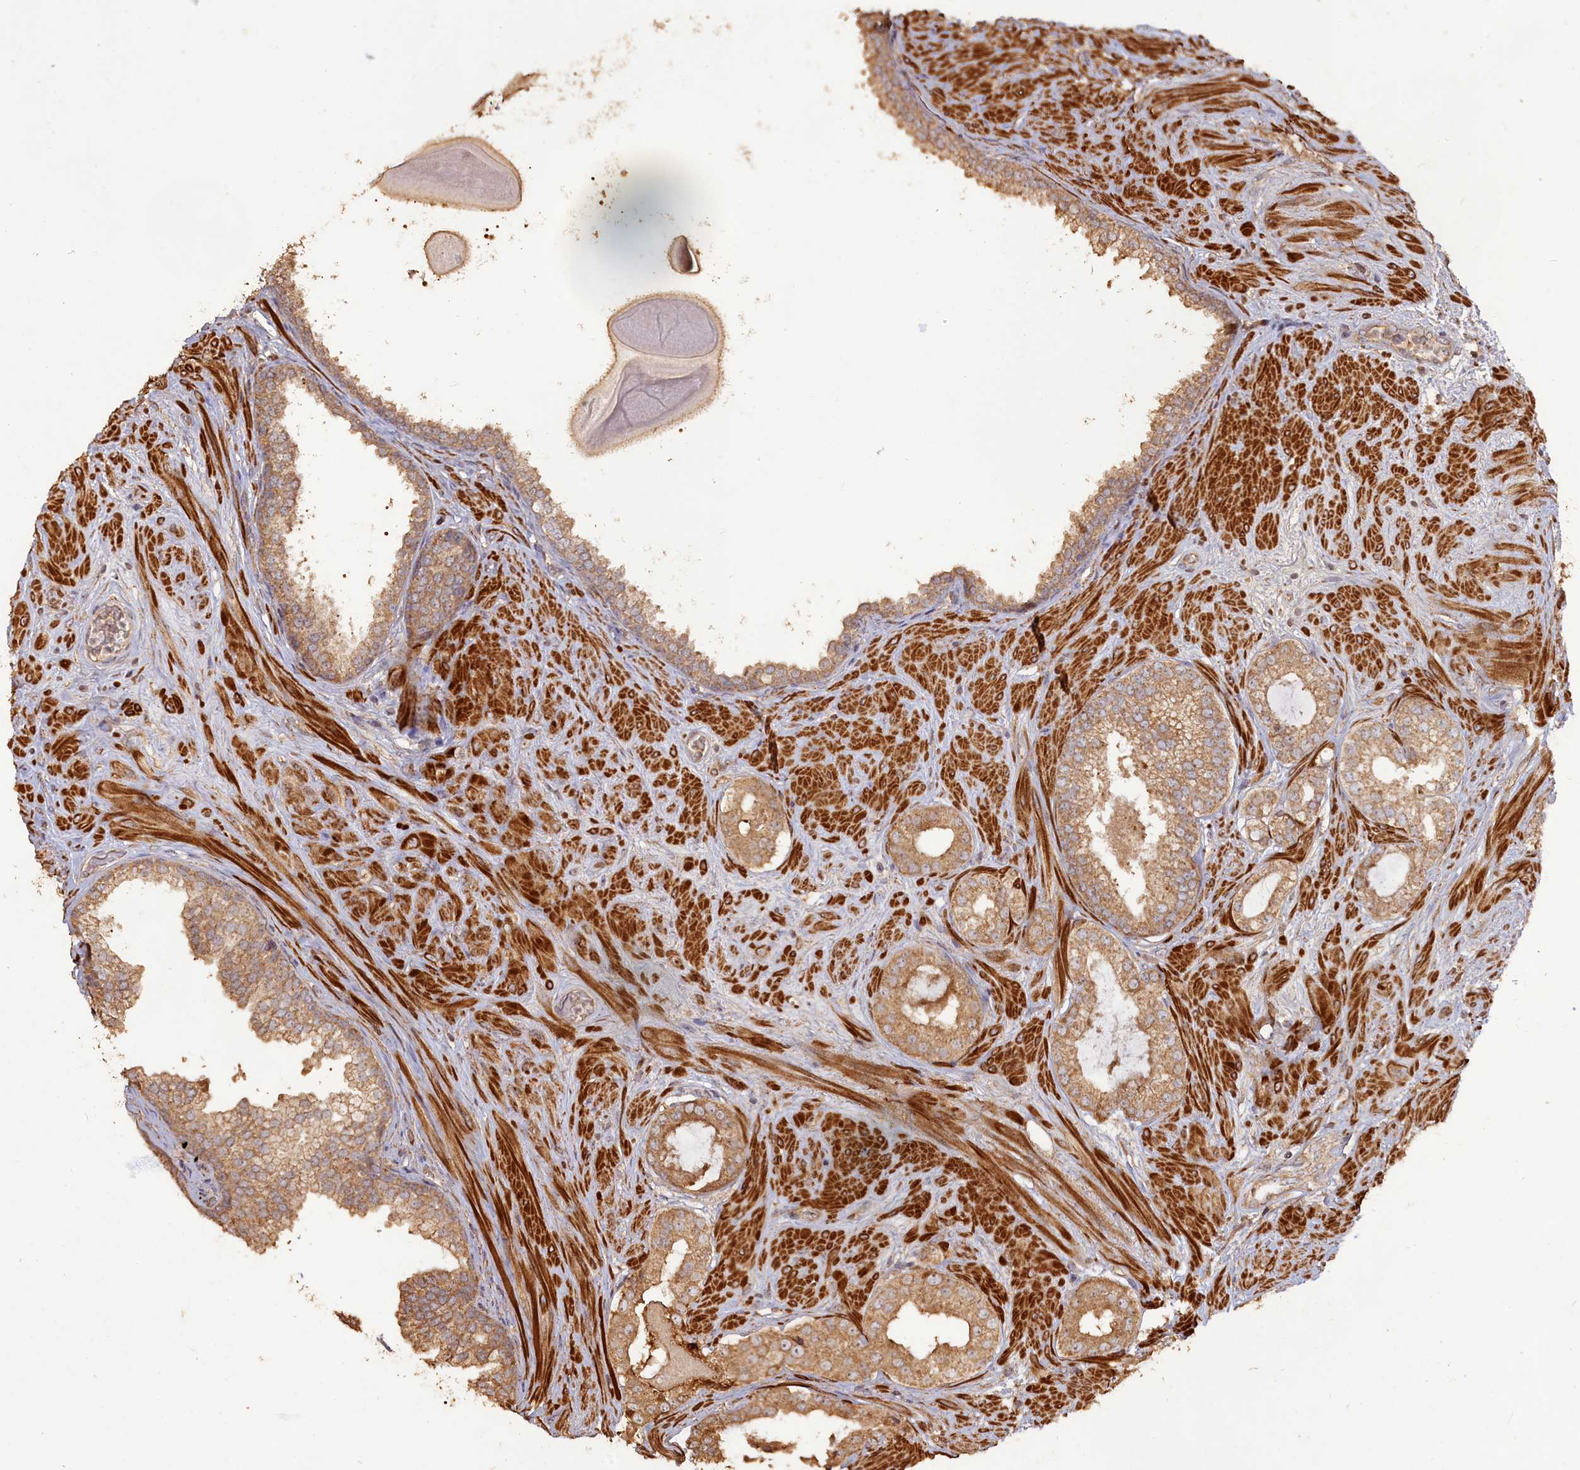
{"staining": {"intensity": "moderate", "quantity": ">75%", "location": "cytoplasmic/membranous"}, "tissue": "prostate cancer", "cell_type": "Tumor cells", "image_type": "cancer", "snomed": [{"axis": "morphology", "description": "Adenocarcinoma, High grade"}, {"axis": "topography", "description": "Prostate"}], "caption": "Immunohistochemistry image of human prostate cancer stained for a protein (brown), which exhibits medium levels of moderate cytoplasmic/membranous expression in approximately >75% of tumor cells.", "gene": "LAYN", "patient": {"sex": "male", "age": 65}}